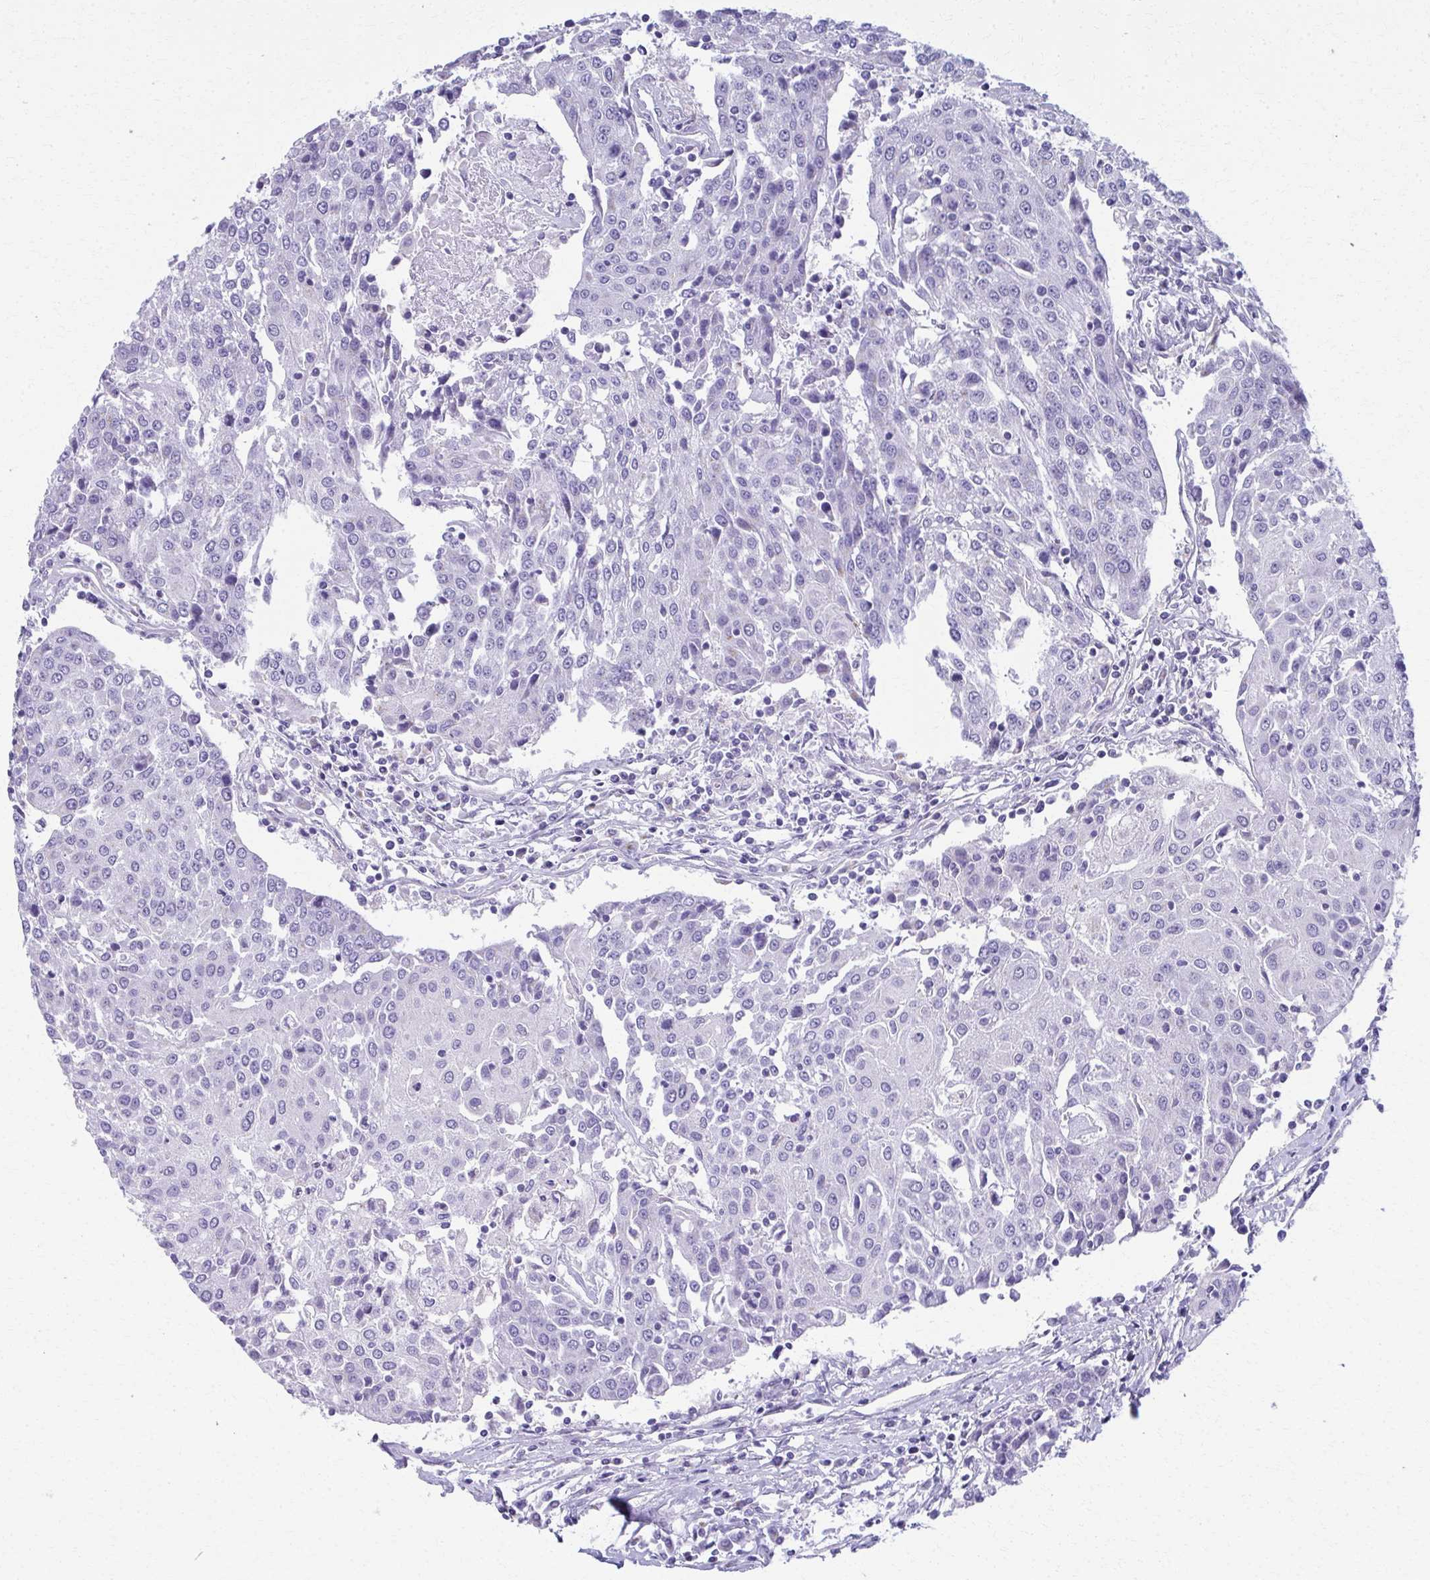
{"staining": {"intensity": "negative", "quantity": "none", "location": "none"}, "tissue": "urothelial cancer", "cell_type": "Tumor cells", "image_type": "cancer", "snomed": [{"axis": "morphology", "description": "Urothelial carcinoma, High grade"}, {"axis": "topography", "description": "Urinary bladder"}], "caption": "Tumor cells show no significant positivity in urothelial carcinoma (high-grade).", "gene": "SCLY", "patient": {"sex": "female", "age": 85}}